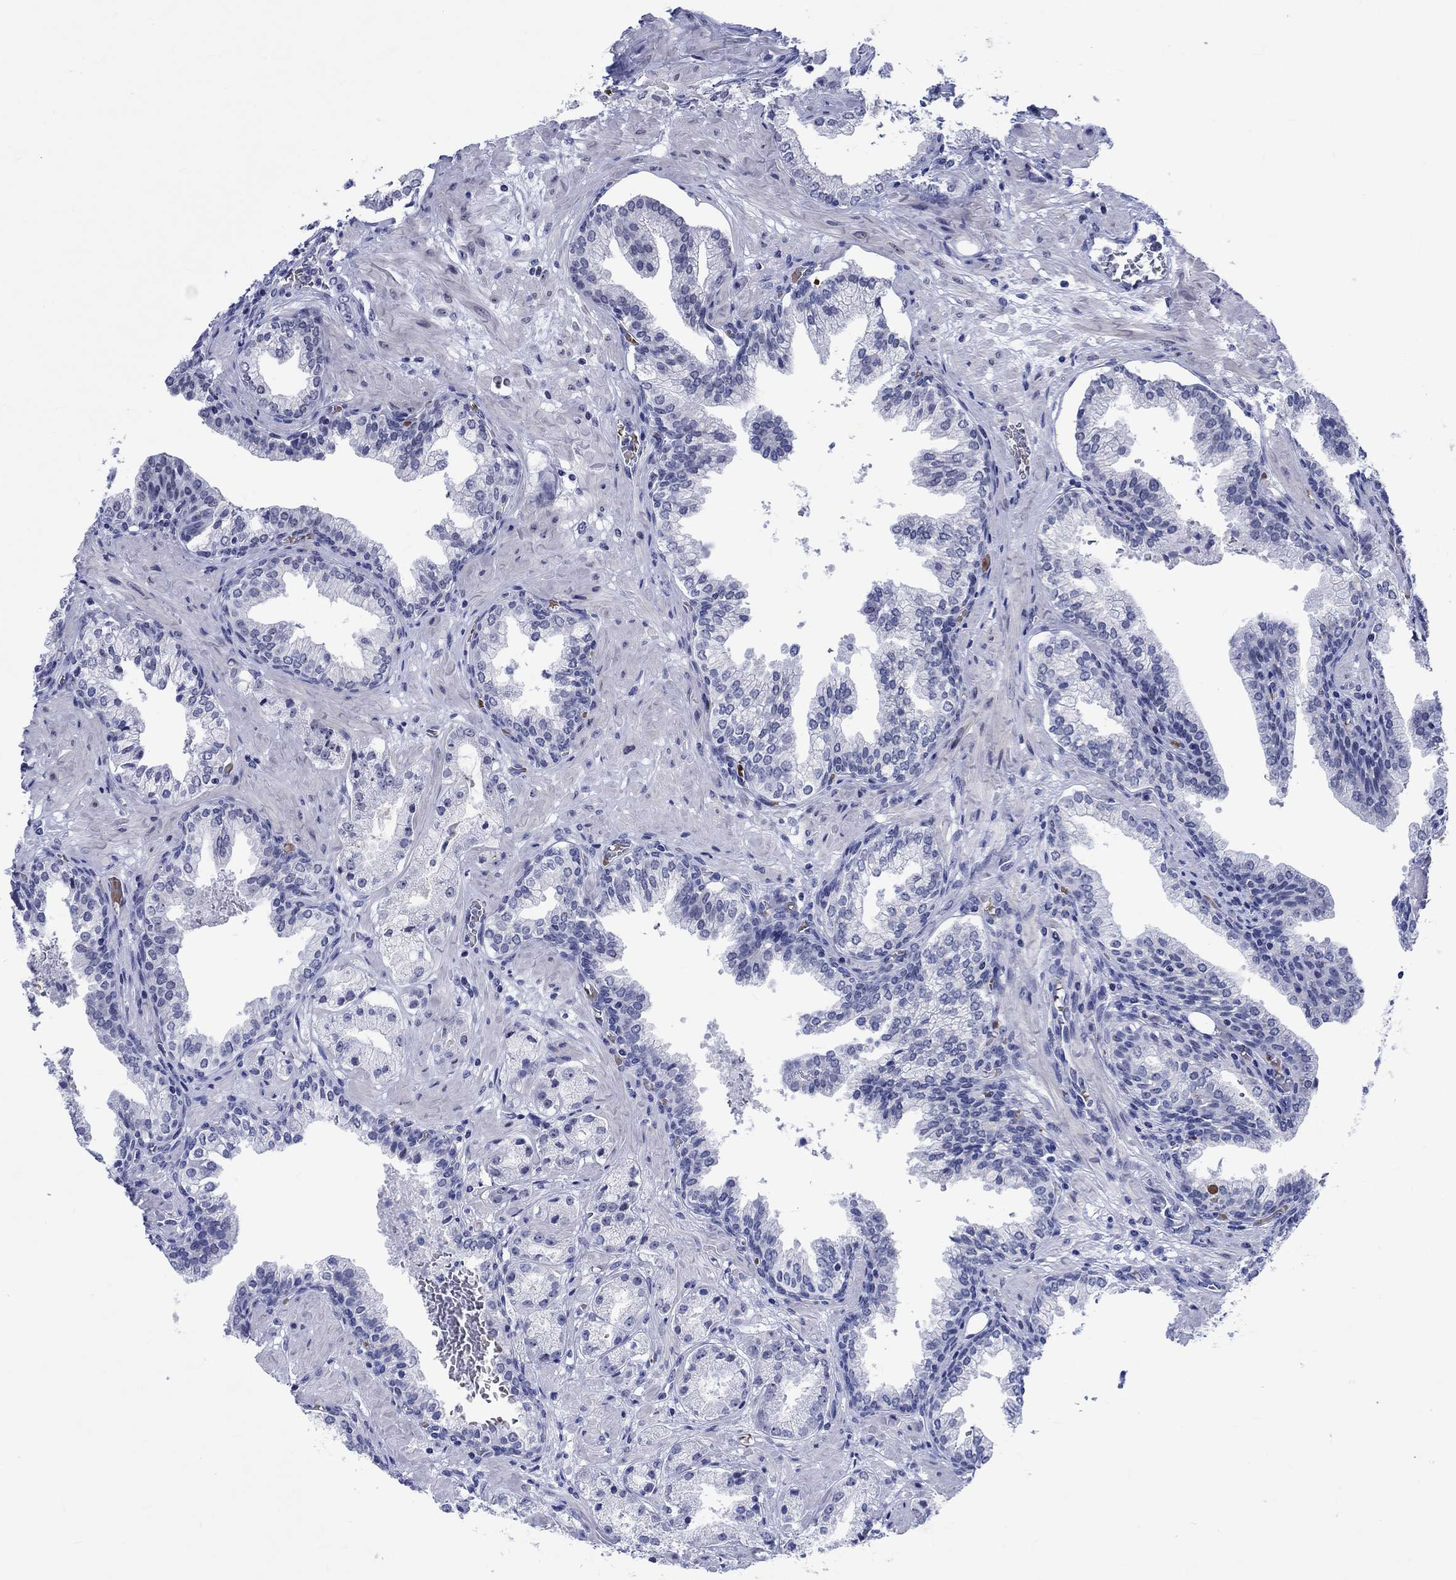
{"staining": {"intensity": "negative", "quantity": "none", "location": "none"}, "tissue": "prostate cancer", "cell_type": "Tumor cells", "image_type": "cancer", "snomed": [{"axis": "morphology", "description": "Adenocarcinoma, NOS"}, {"axis": "topography", "description": "Prostate and seminal vesicle, NOS"}, {"axis": "topography", "description": "Prostate"}], "caption": "DAB (3,3'-diaminobenzidine) immunohistochemical staining of adenocarcinoma (prostate) exhibits no significant staining in tumor cells.", "gene": "ZNF446", "patient": {"sex": "male", "age": 44}}